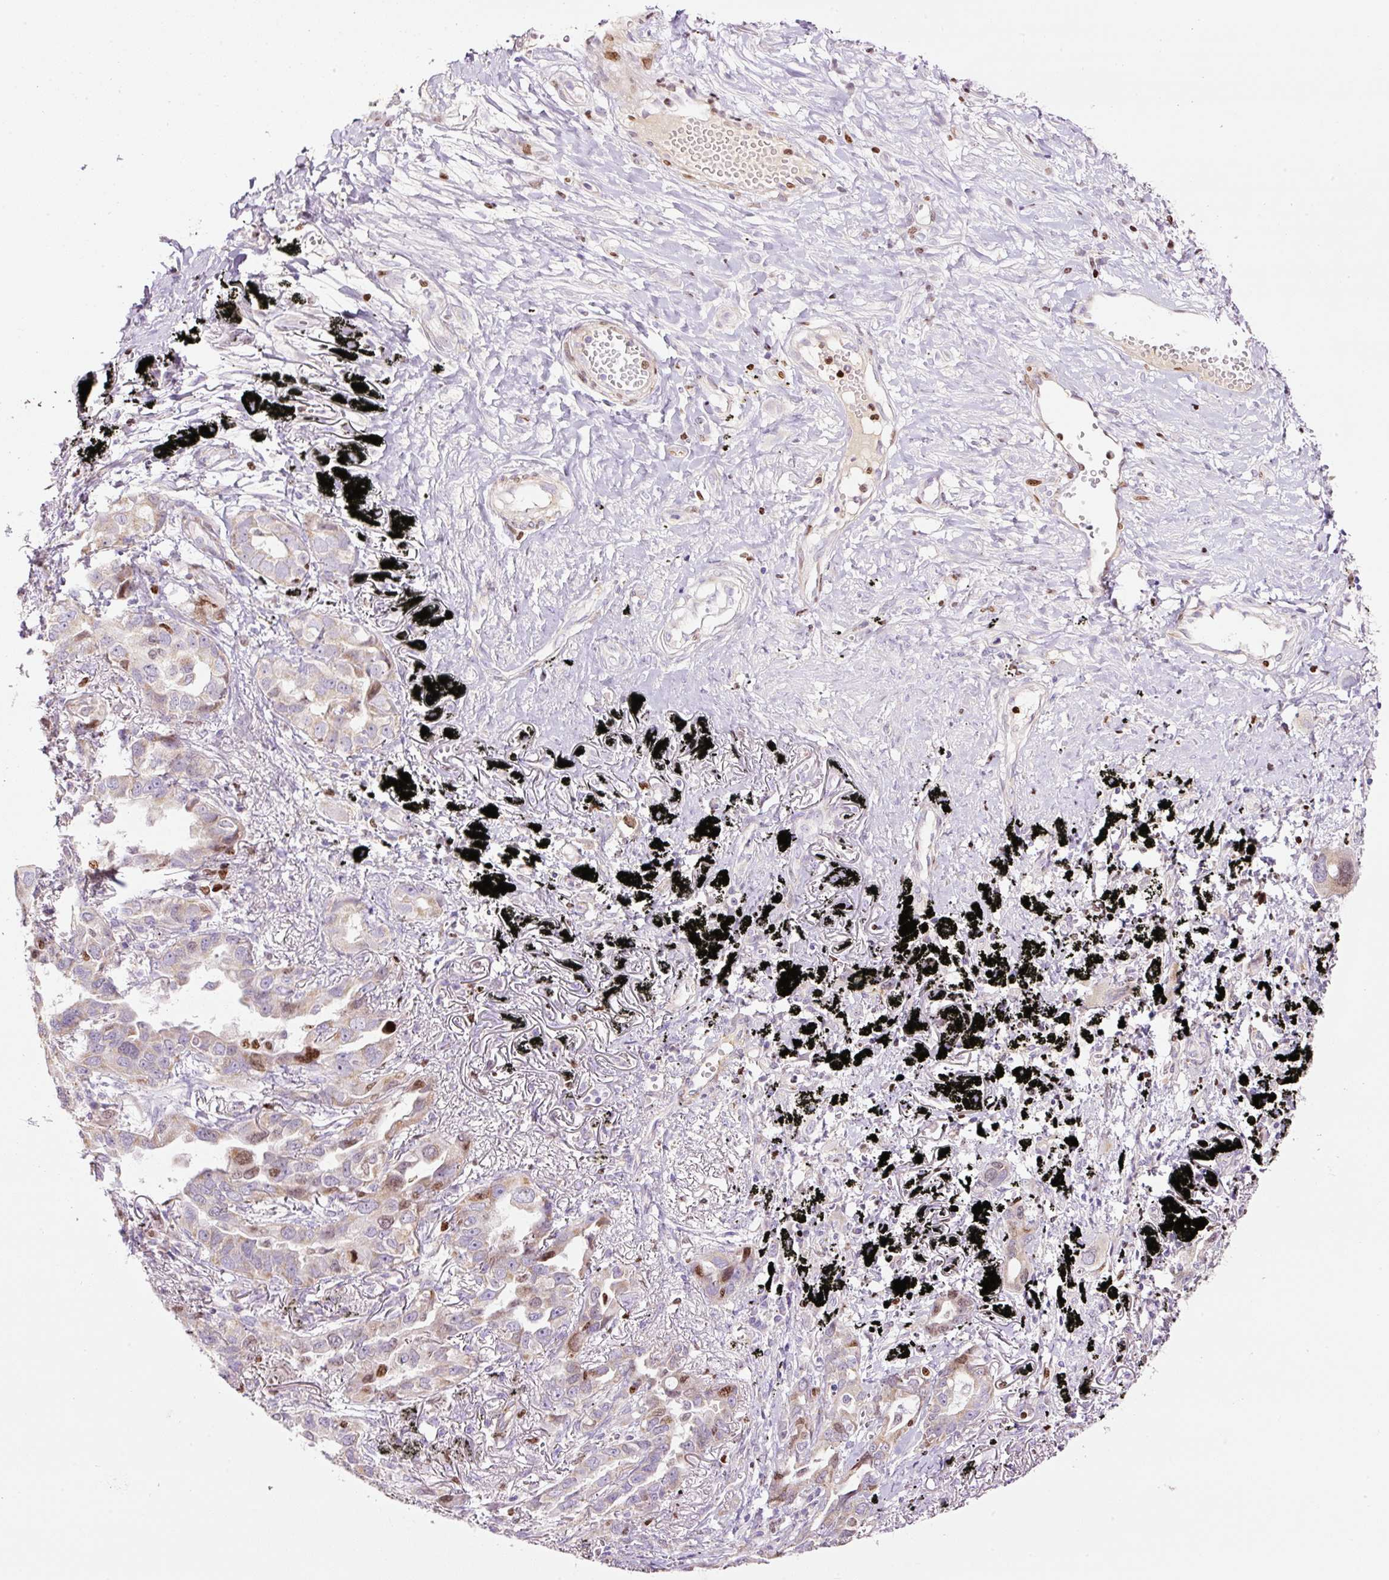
{"staining": {"intensity": "moderate", "quantity": "<25%", "location": "nuclear"}, "tissue": "lung cancer", "cell_type": "Tumor cells", "image_type": "cancer", "snomed": [{"axis": "morphology", "description": "Adenocarcinoma, NOS"}, {"axis": "topography", "description": "Lung"}], "caption": "This histopathology image shows IHC staining of human adenocarcinoma (lung), with low moderate nuclear expression in approximately <25% of tumor cells.", "gene": "TMEM8B", "patient": {"sex": "male", "age": 67}}